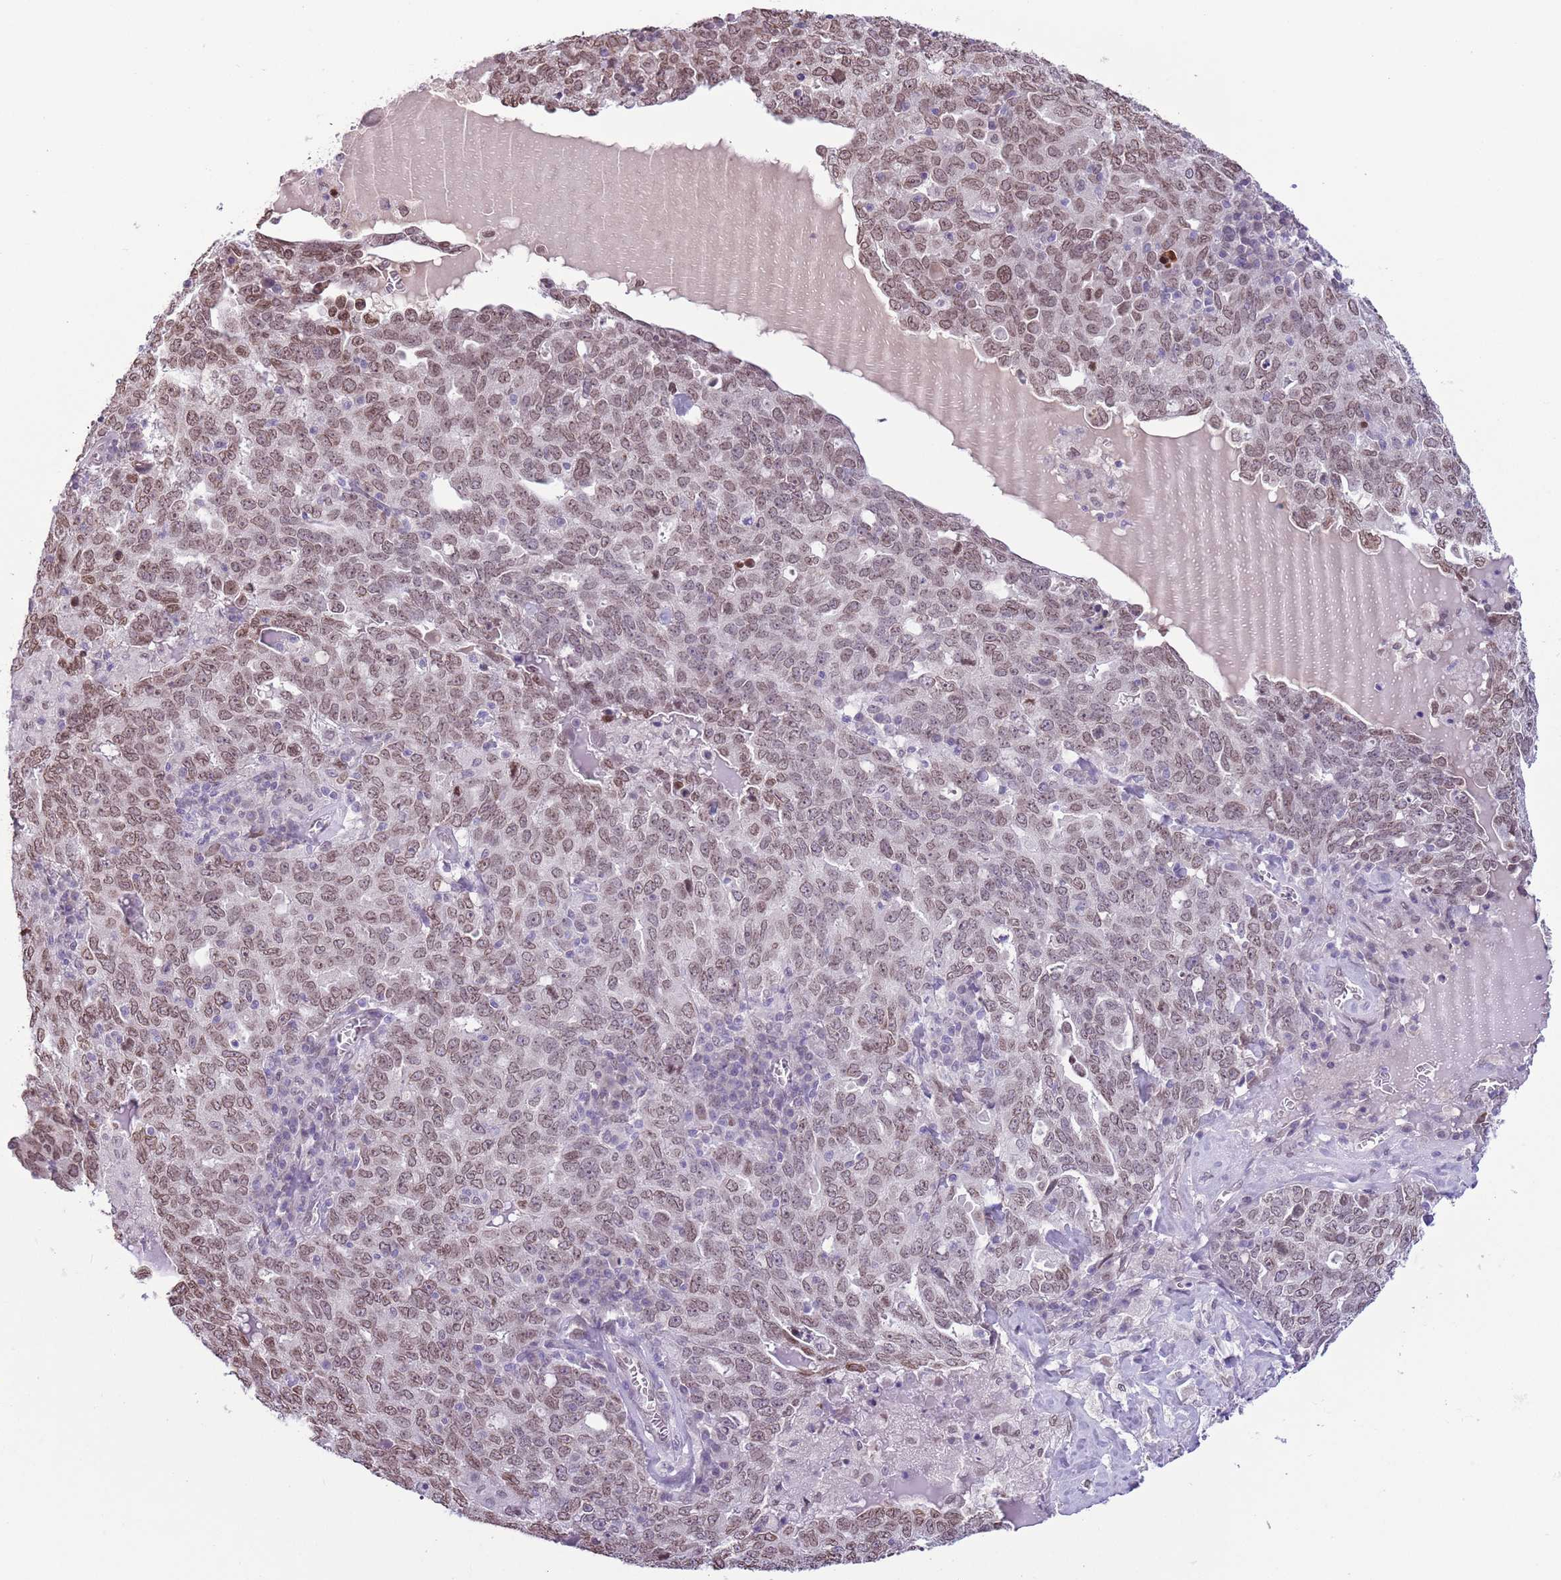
{"staining": {"intensity": "moderate", "quantity": ">75%", "location": "cytoplasmic/membranous,nuclear"}, "tissue": "ovarian cancer", "cell_type": "Tumor cells", "image_type": "cancer", "snomed": [{"axis": "morphology", "description": "Carcinoma, endometroid"}, {"axis": "topography", "description": "Ovary"}], "caption": "Brown immunohistochemical staining in ovarian cancer demonstrates moderate cytoplasmic/membranous and nuclear positivity in approximately >75% of tumor cells.", "gene": "ZGLP1", "patient": {"sex": "female", "age": 62}}